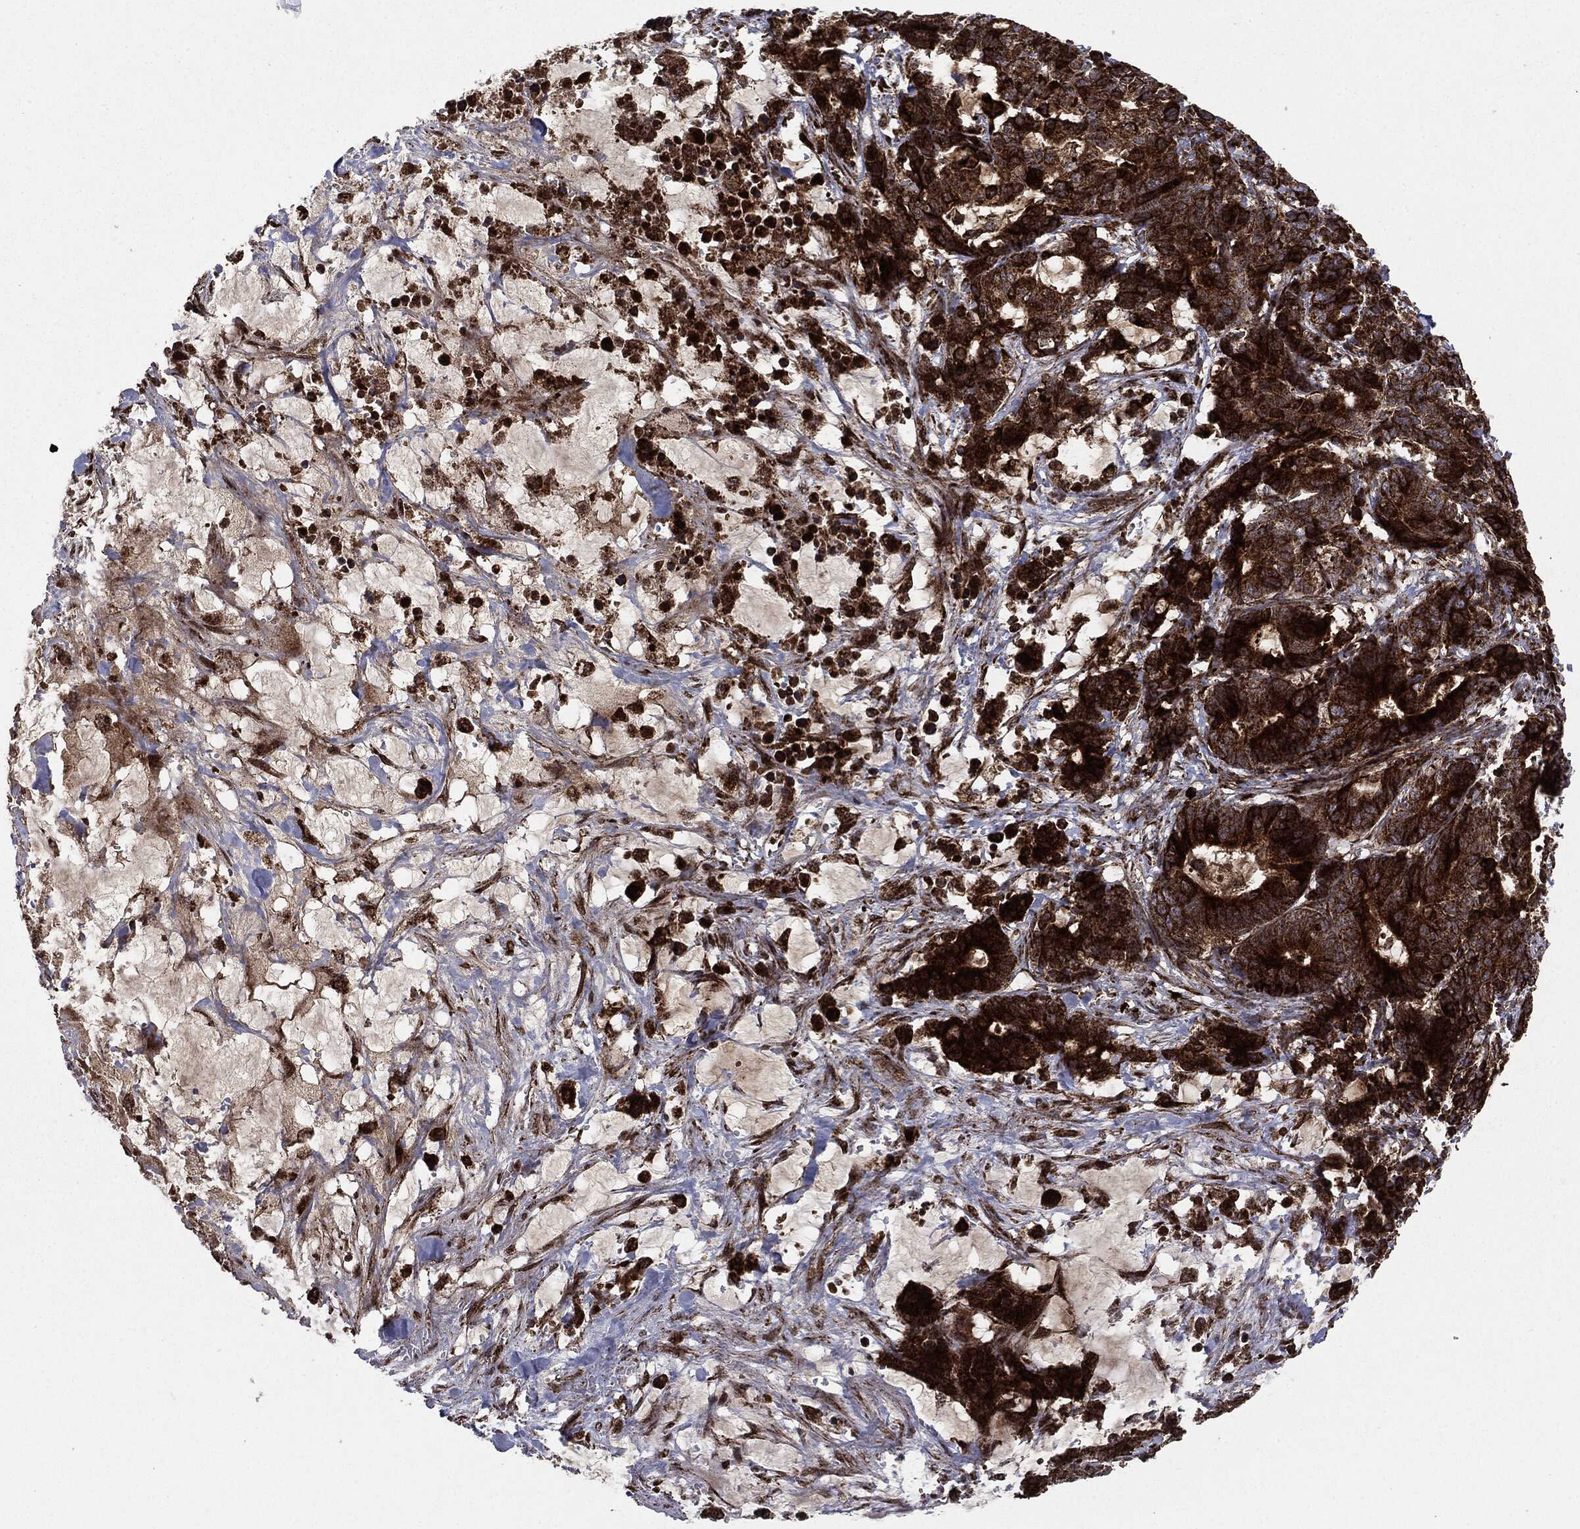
{"staining": {"intensity": "strong", "quantity": ">75%", "location": "cytoplasmic/membranous"}, "tissue": "stomach cancer", "cell_type": "Tumor cells", "image_type": "cancer", "snomed": [{"axis": "morphology", "description": "Normal tissue, NOS"}, {"axis": "morphology", "description": "Adenocarcinoma, NOS"}, {"axis": "topography", "description": "Stomach"}], "caption": "IHC staining of stomach adenocarcinoma, which exhibits high levels of strong cytoplasmic/membranous expression in approximately >75% of tumor cells indicating strong cytoplasmic/membranous protein staining. The staining was performed using DAB (3,3'-diaminobenzidine) (brown) for protein detection and nuclei were counterstained in hematoxylin (blue).", "gene": "MAP2K1", "patient": {"sex": "female", "age": 64}}